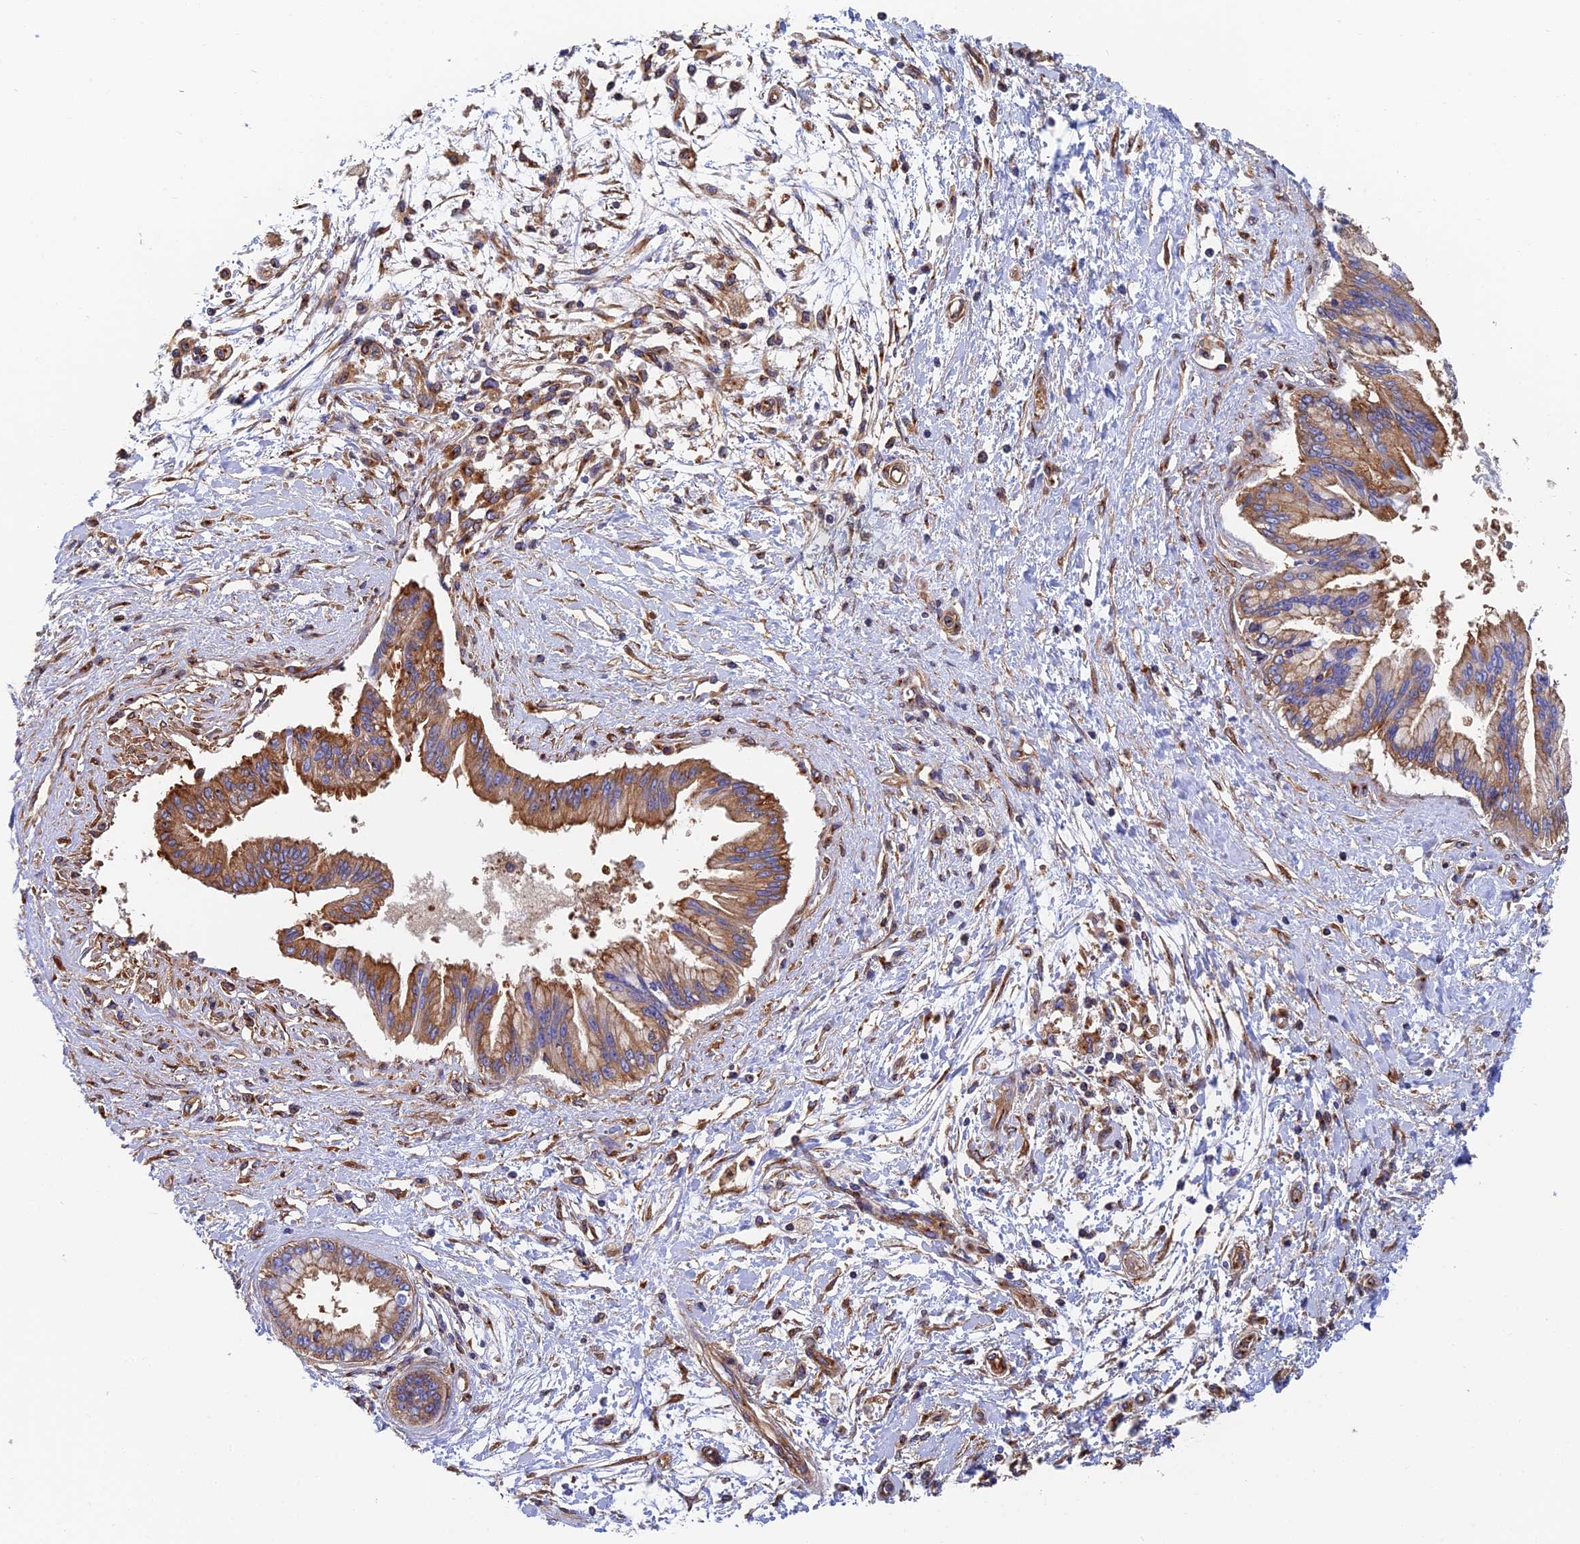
{"staining": {"intensity": "strong", "quantity": ">75%", "location": "cytoplasmic/membranous"}, "tissue": "pancreatic cancer", "cell_type": "Tumor cells", "image_type": "cancer", "snomed": [{"axis": "morphology", "description": "Adenocarcinoma, NOS"}, {"axis": "topography", "description": "Pancreas"}], "caption": "Protein expression by immunohistochemistry (IHC) shows strong cytoplasmic/membranous expression in about >75% of tumor cells in adenocarcinoma (pancreatic).", "gene": "DCTN2", "patient": {"sex": "male", "age": 46}}